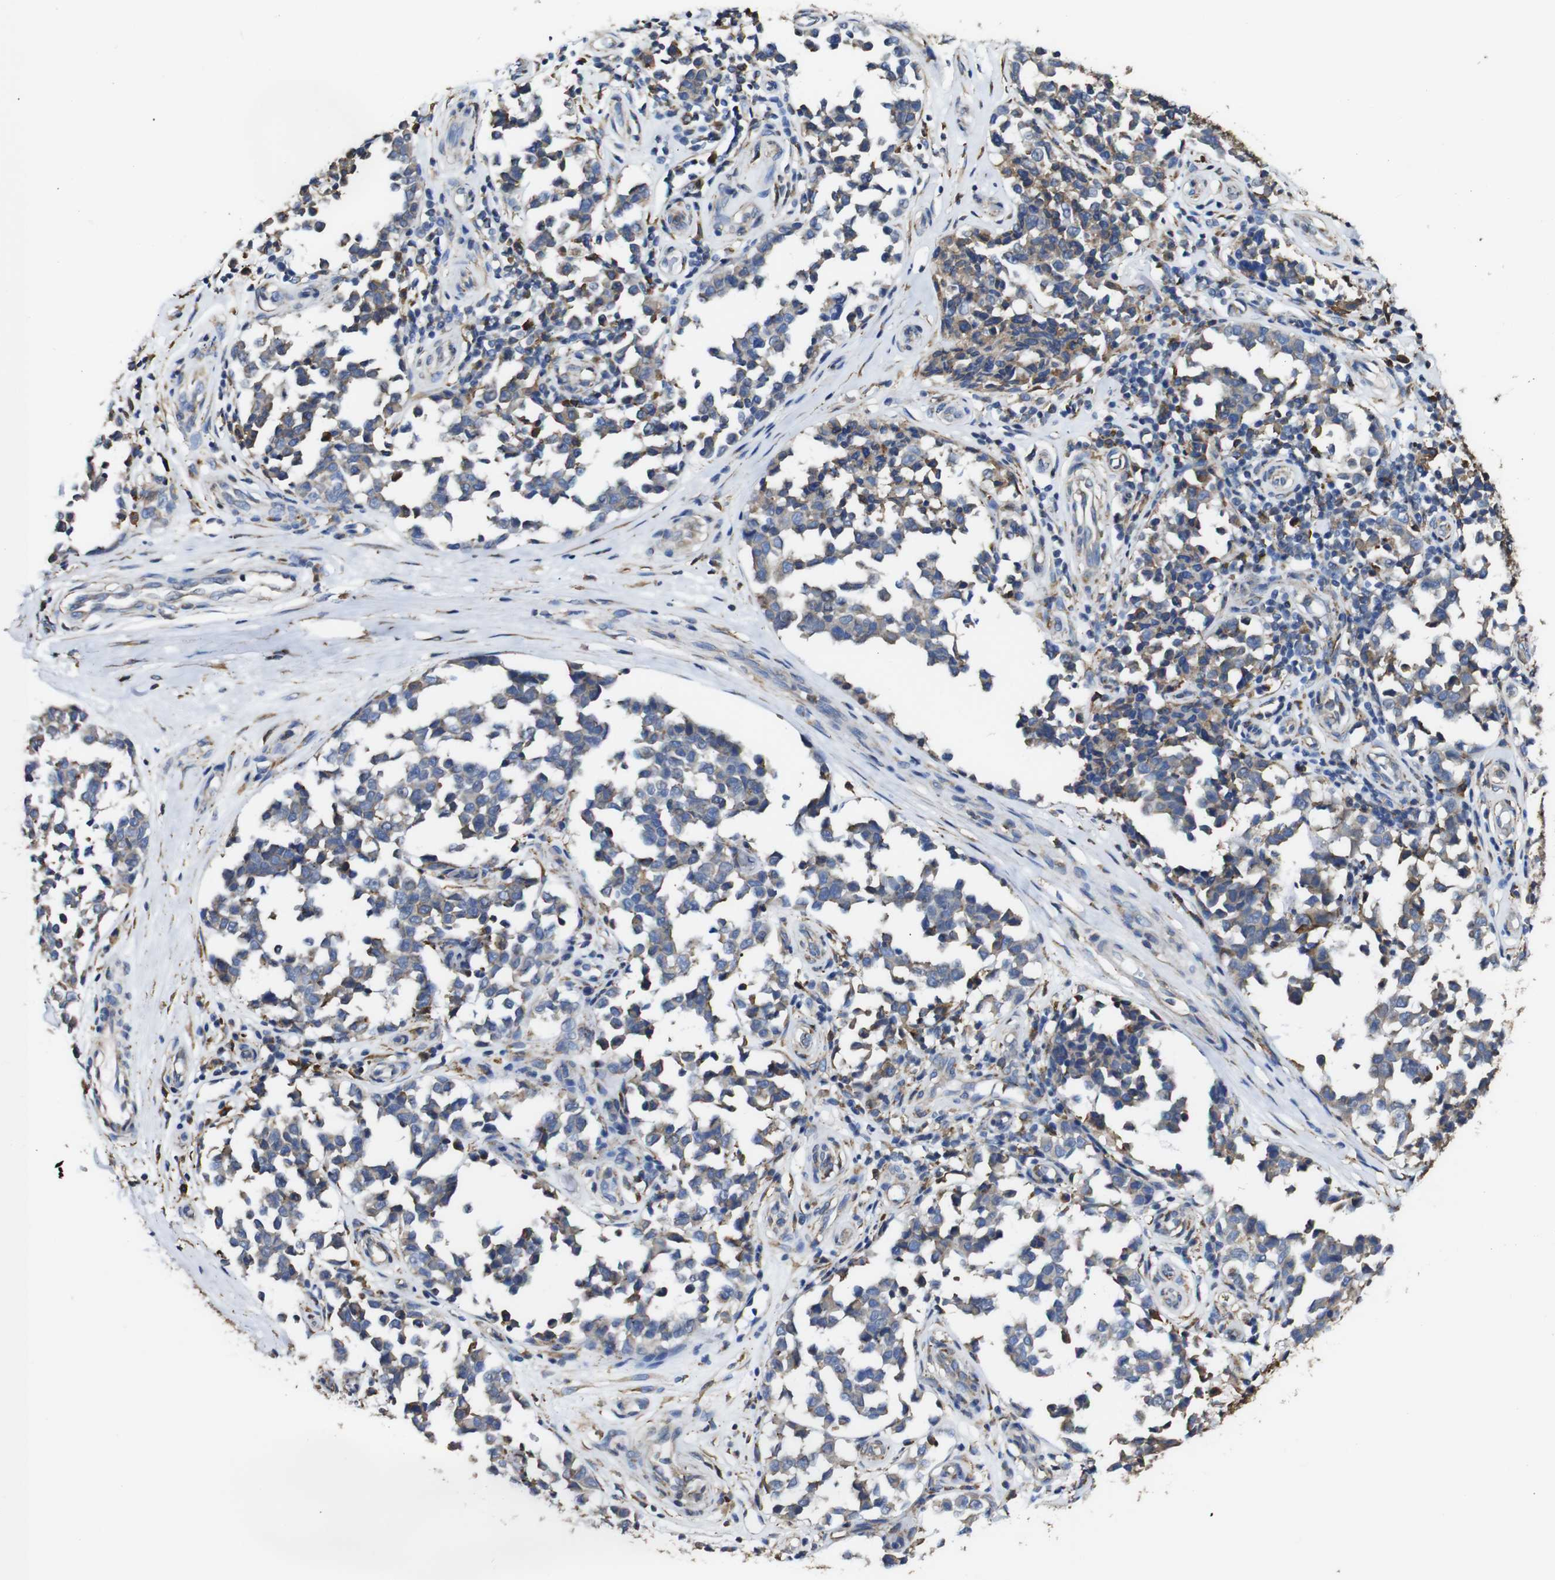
{"staining": {"intensity": "weak", "quantity": "<25%", "location": "cytoplasmic/membranous"}, "tissue": "melanoma", "cell_type": "Tumor cells", "image_type": "cancer", "snomed": [{"axis": "morphology", "description": "Malignant melanoma, NOS"}, {"axis": "topography", "description": "Skin"}], "caption": "Tumor cells are negative for brown protein staining in malignant melanoma. The staining is performed using DAB (3,3'-diaminobenzidine) brown chromogen with nuclei counter-stained in using hematoxylin.", "gene": "PPIB", "patient": {"sex": "female", "age": 64}}